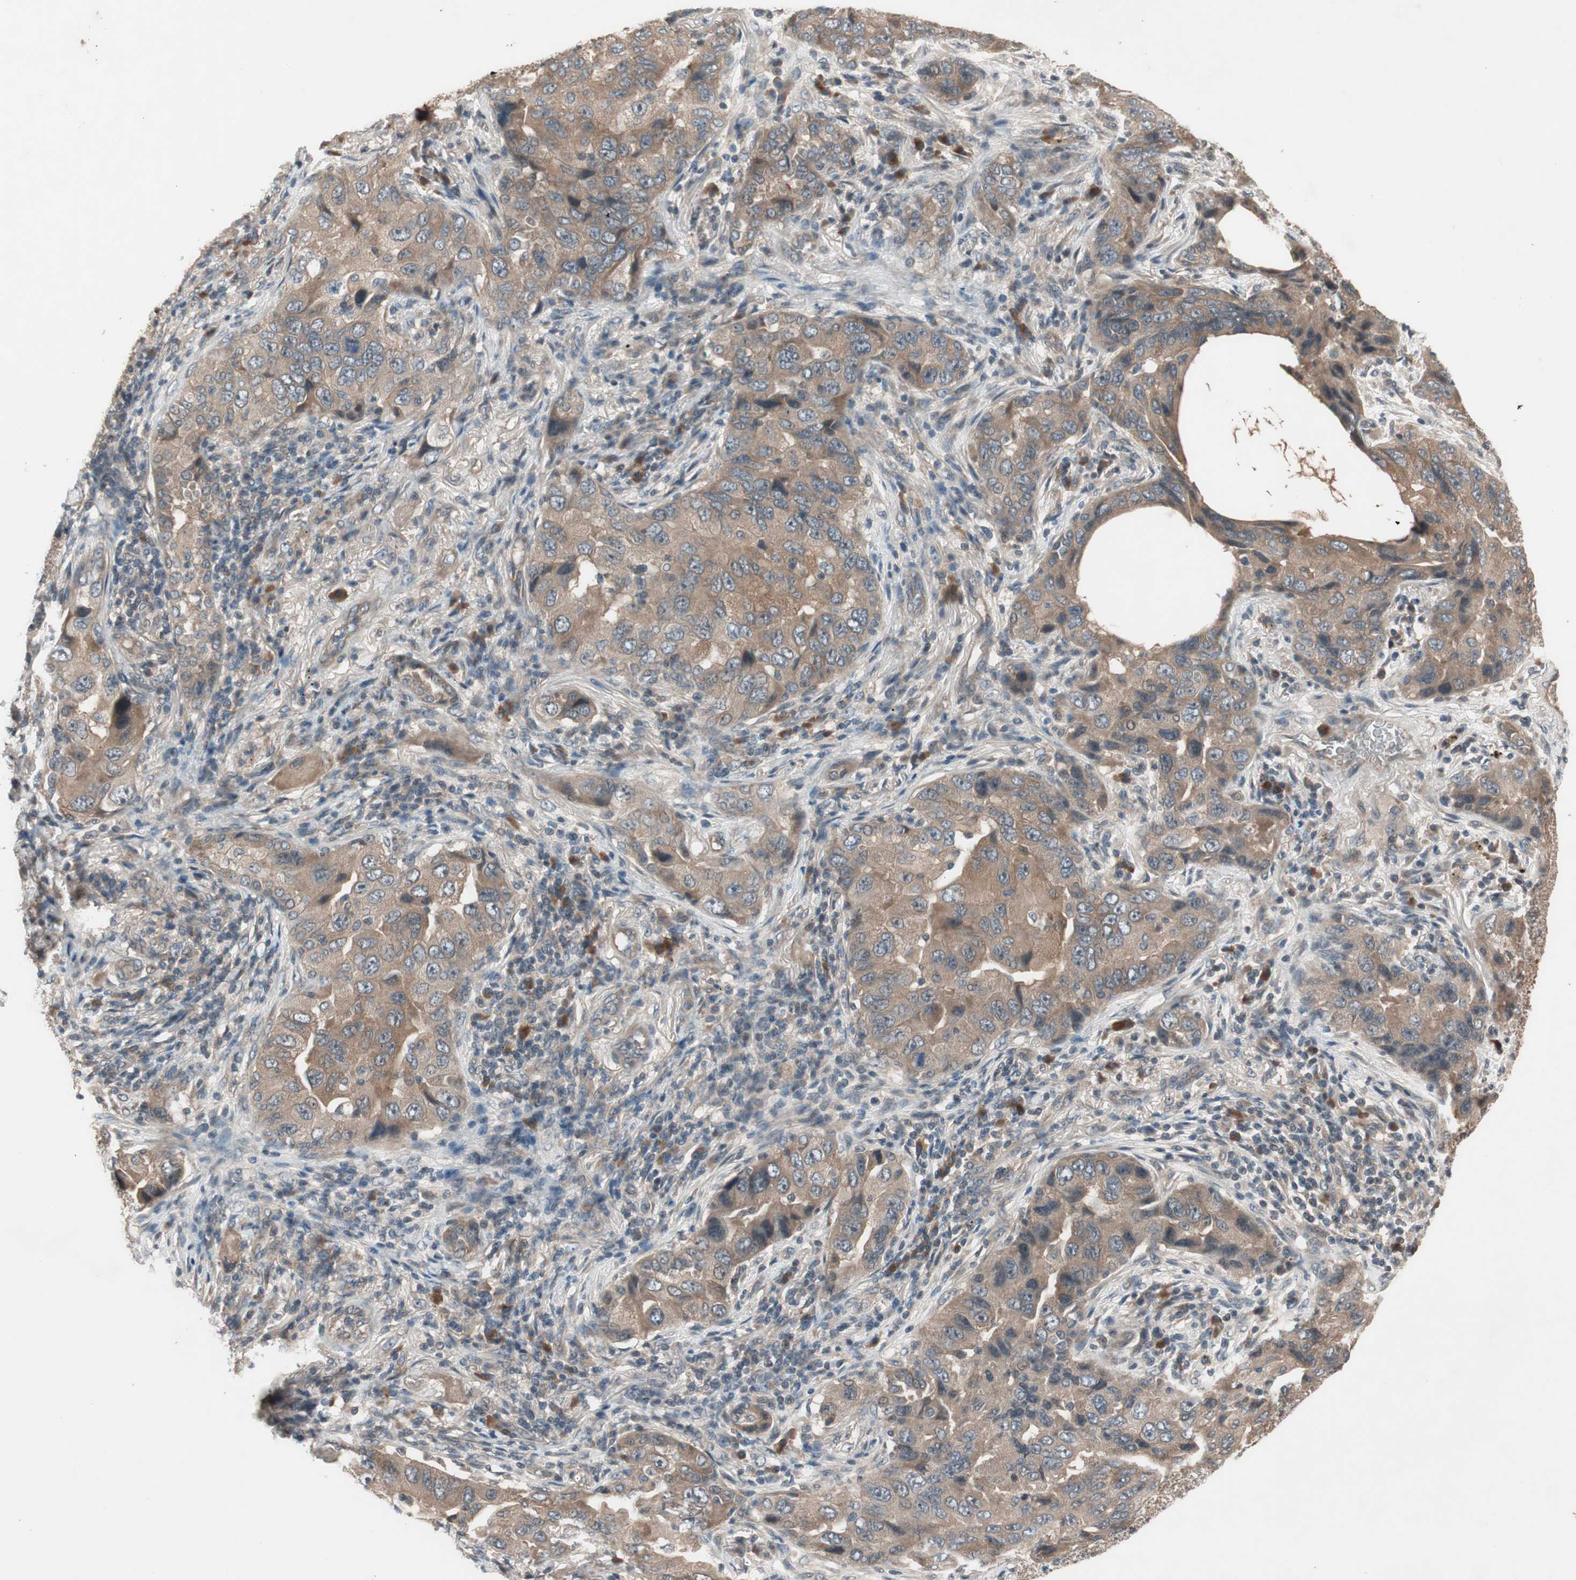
{"staining": {"intensity": "moderate", "quantity": ">75%", "location": "cytoplasmic/membranous"}, "tissue": "lung cancer", "cell_type": "Tumor cells", "image_type": "cancer", "snomed": [{"axis": "morphology", "description": "Adenocarcinoma, NOS"}, {"axis": "topography", "description": "Lung"}], "caption": "Tumor cells reveal moderate cytoplasmic/membranous expression in about >75% of cells in lung cancer (adenocarcinoma).", "gene": "NSF", "patient": {"sex": "female", "age": 65}}